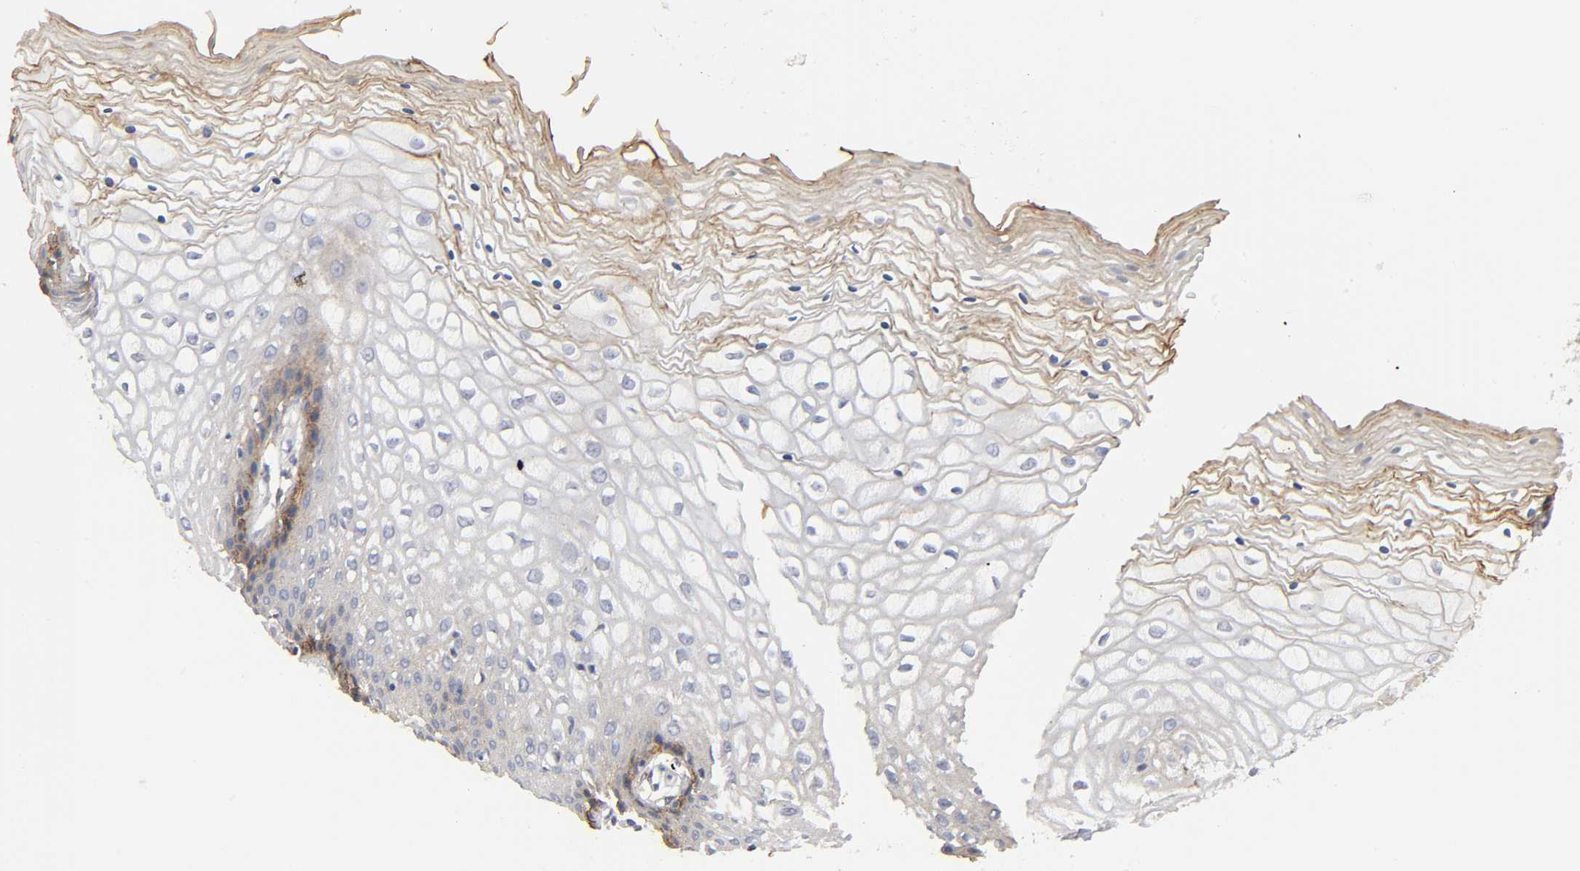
{"staining": {"intensity": "weak", "quantity": "25%-75%", "location": "cytoplasmic/membranous"}, "tissue": "vagina", "cell_type": "Squamous epithelial cells", "image_type": "normal", "snomed": [{"axis": "morphology", "description": "Normal tissue, NOS"}, {"axis": "topography", "description": "Vagina"}], "caption": "Protein staining of unremarkable vagina reveals weak cytoplasmic/membranous staining in about 25%-75% of squamous epithelial cells. (brown staining indicates protein expression, while blue staining denotes nuclei).", "gene": "LRP1", "patient": {"sex": "female", "age": 34}}